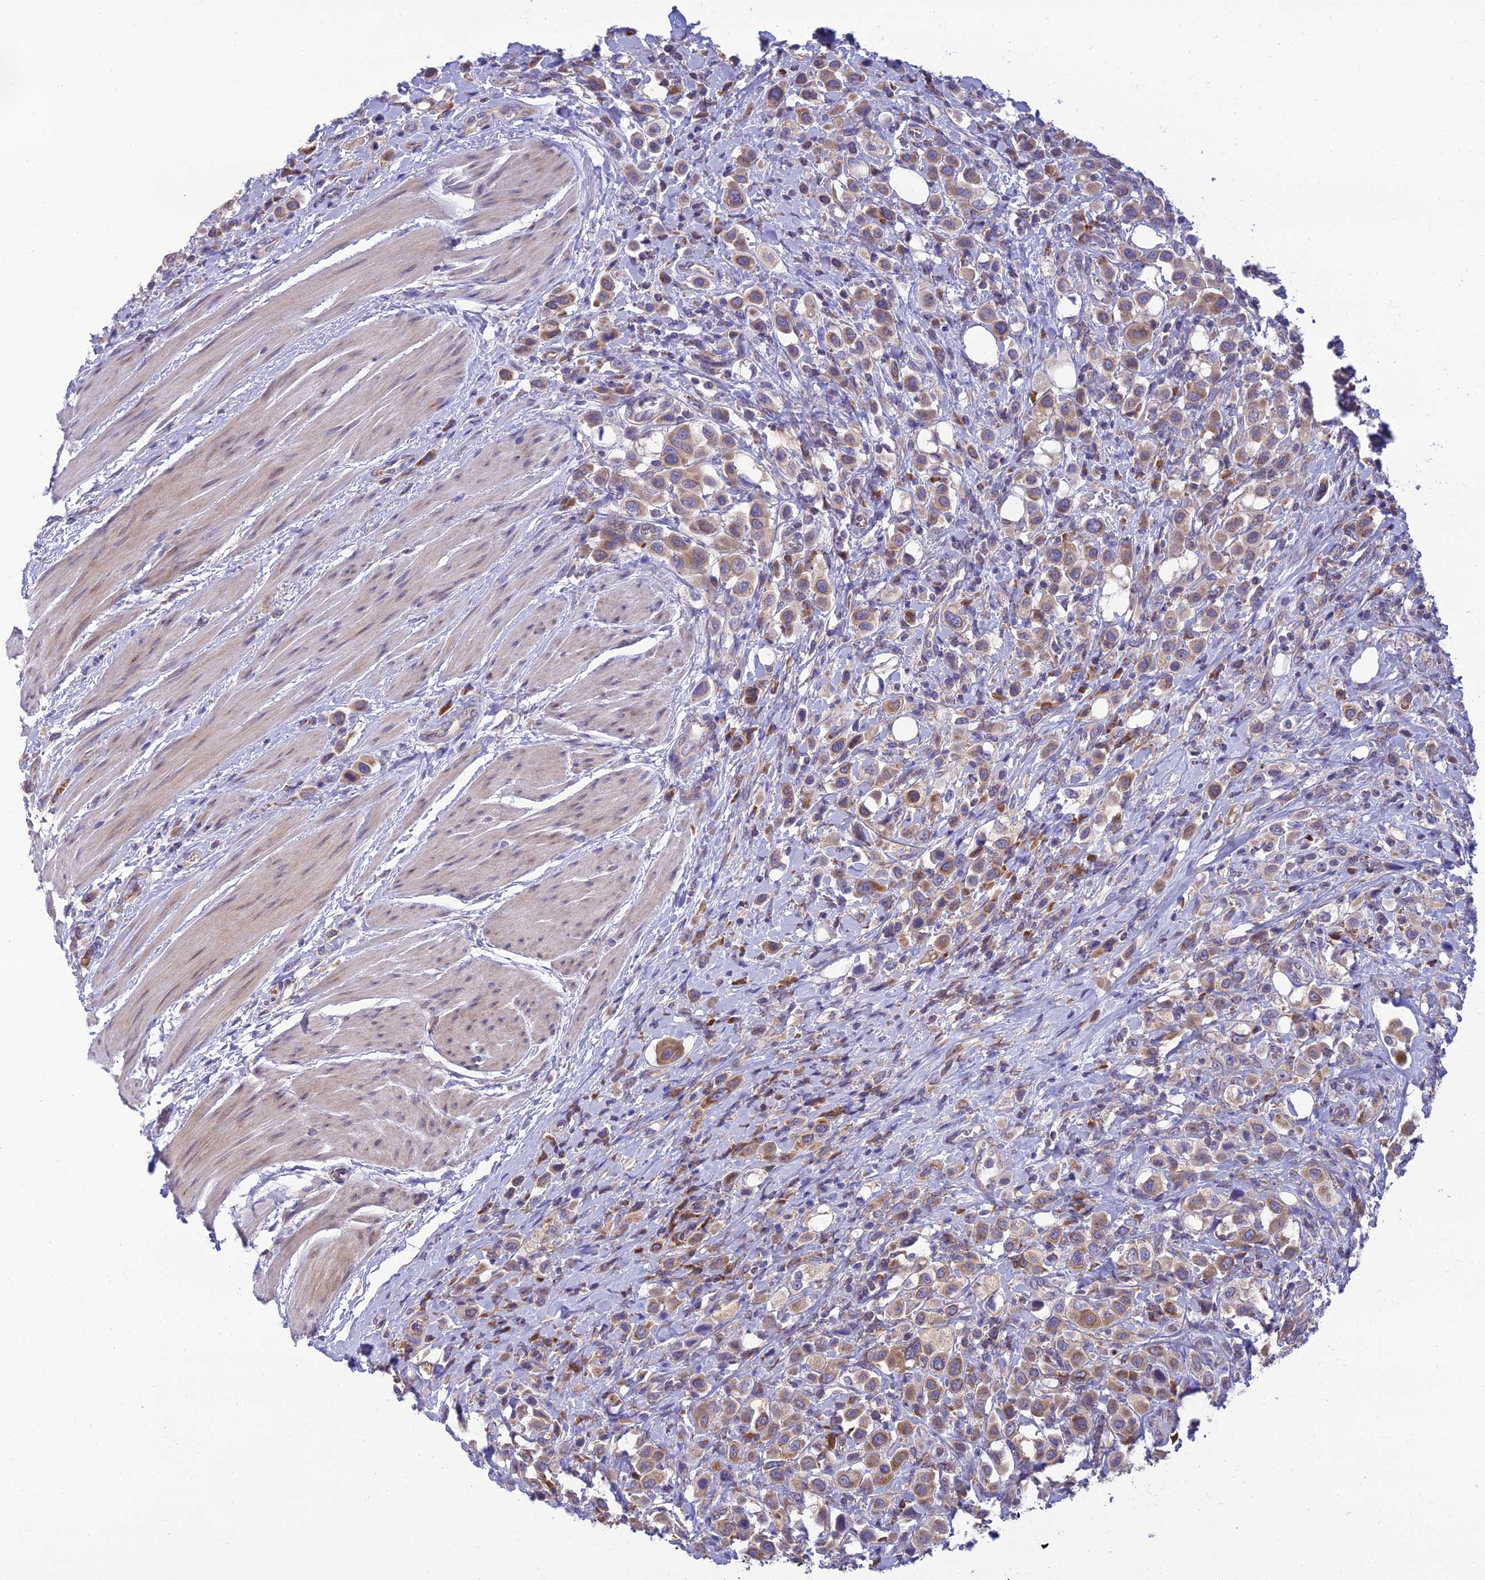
{"staining": {"intensity": "moderate", "quantity": ">75%", "location": "cytoplasmic/membranous"}, "tissue": "urothelial cancer", "cell_type": "Tumor cells", "image_type": "cancer", "snomed": [{"axis": "morphology", "description": "Urothelial carcinoma, High grade"}, {"axis": "topography", "description": "Urinary bladder"}], "caption": "This image reveals urothelial cancer stained with immunohistochemistry to label a protein in brown. The cytoplasmic/membranous of tumor cells show moderate positivity for the protein. Nuclei are counter-stained blue.", "gene": "CLCN7", "patient": {"sex": "male", "age": 50}}